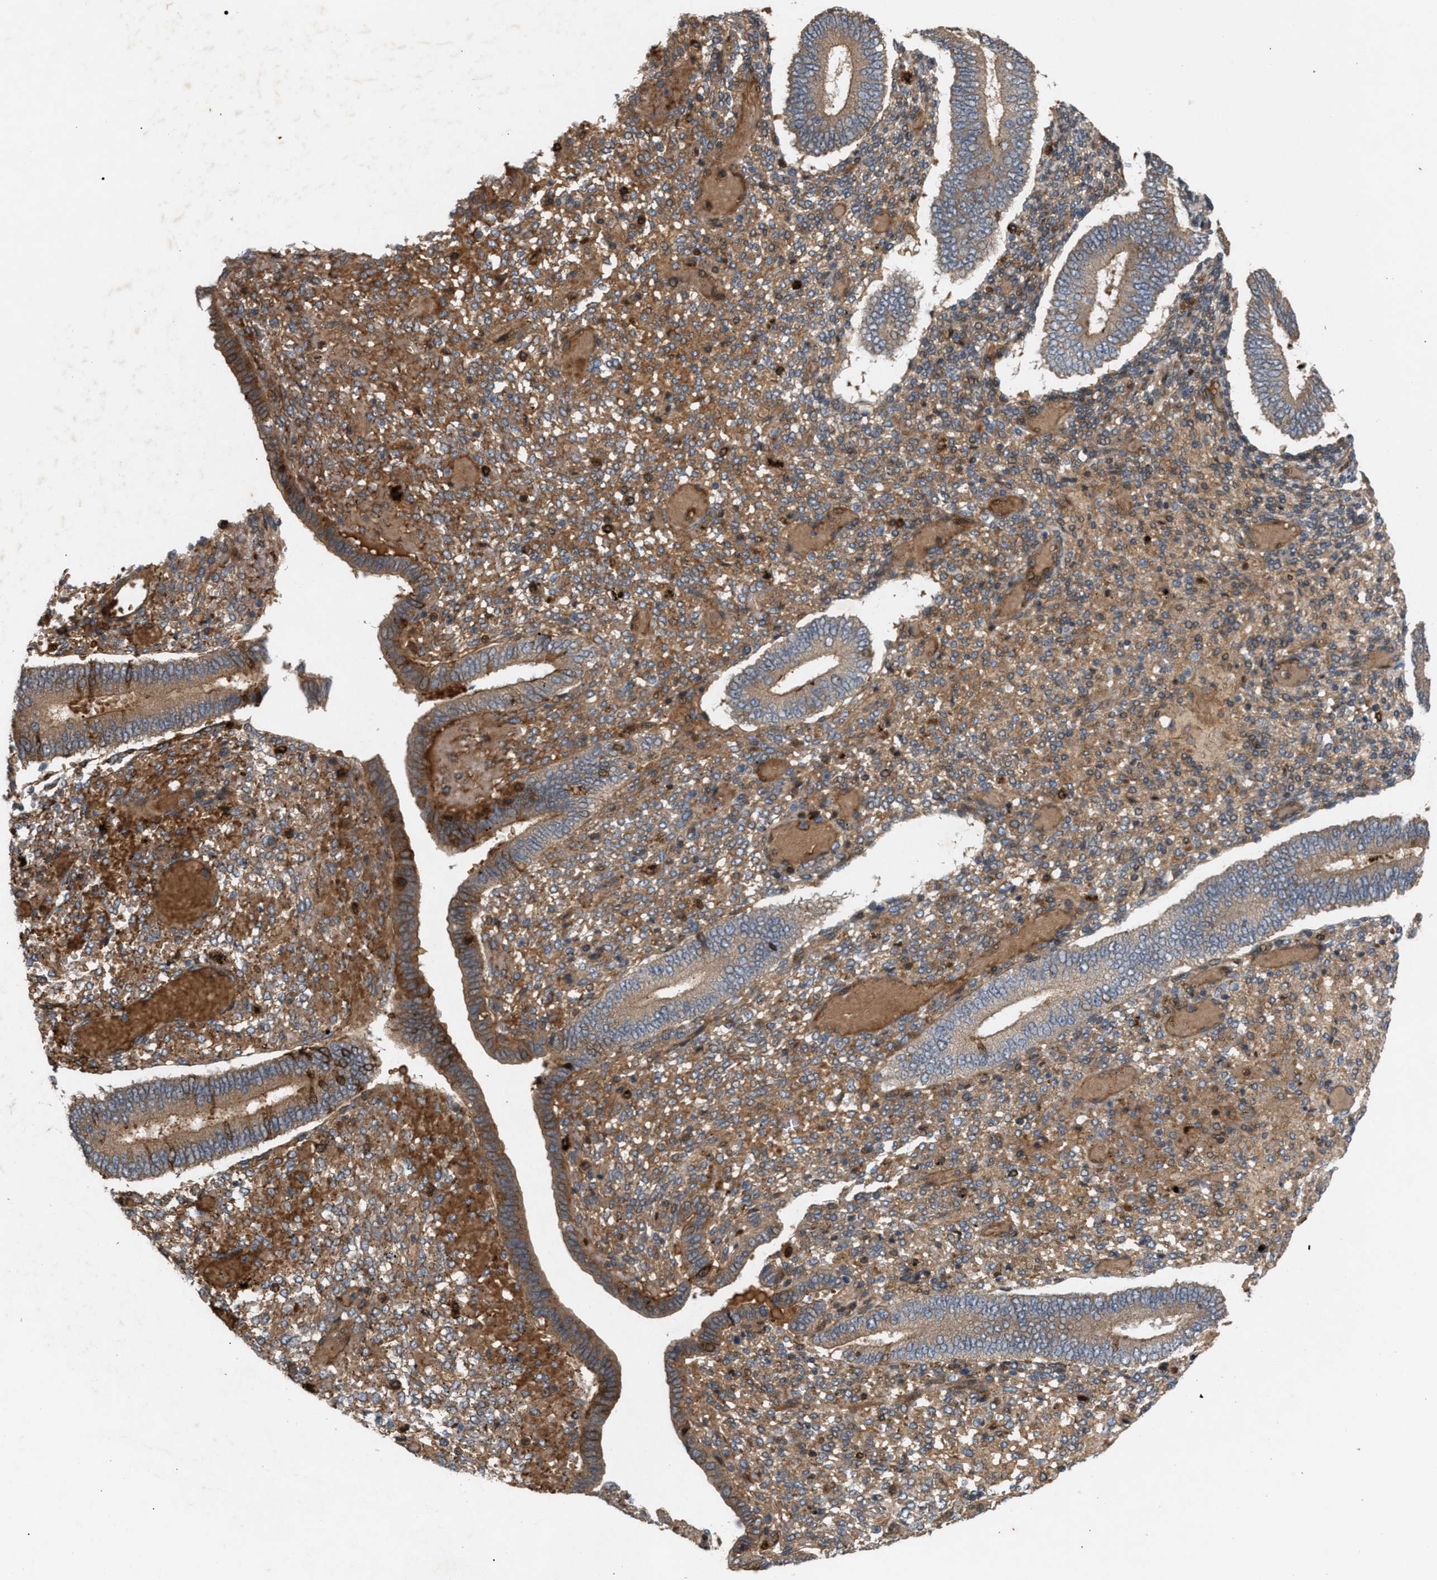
{"staining": {"intensity": "moderate", "quantity": "25%-75%", "location": "cytoplasmic/membranous"}, "tissue": "endometrium", "cell_type": "Cells in endometrial stroma", "image_type": "normal", "snomed": [{"axis": "morphology", "description": "Normal tissue, NOS"}, {"axis": "topography", "description": "Endometrium"}], "caption": "Moderate cytoplasmic/membranous positivity for a protein is appreciated in approximately 25%-75% of cells in endometrial stroma of normal endometrium using immunohistochemistry.", "gene": "GCC1", "patient": {"sex": "female", "age": 42}}